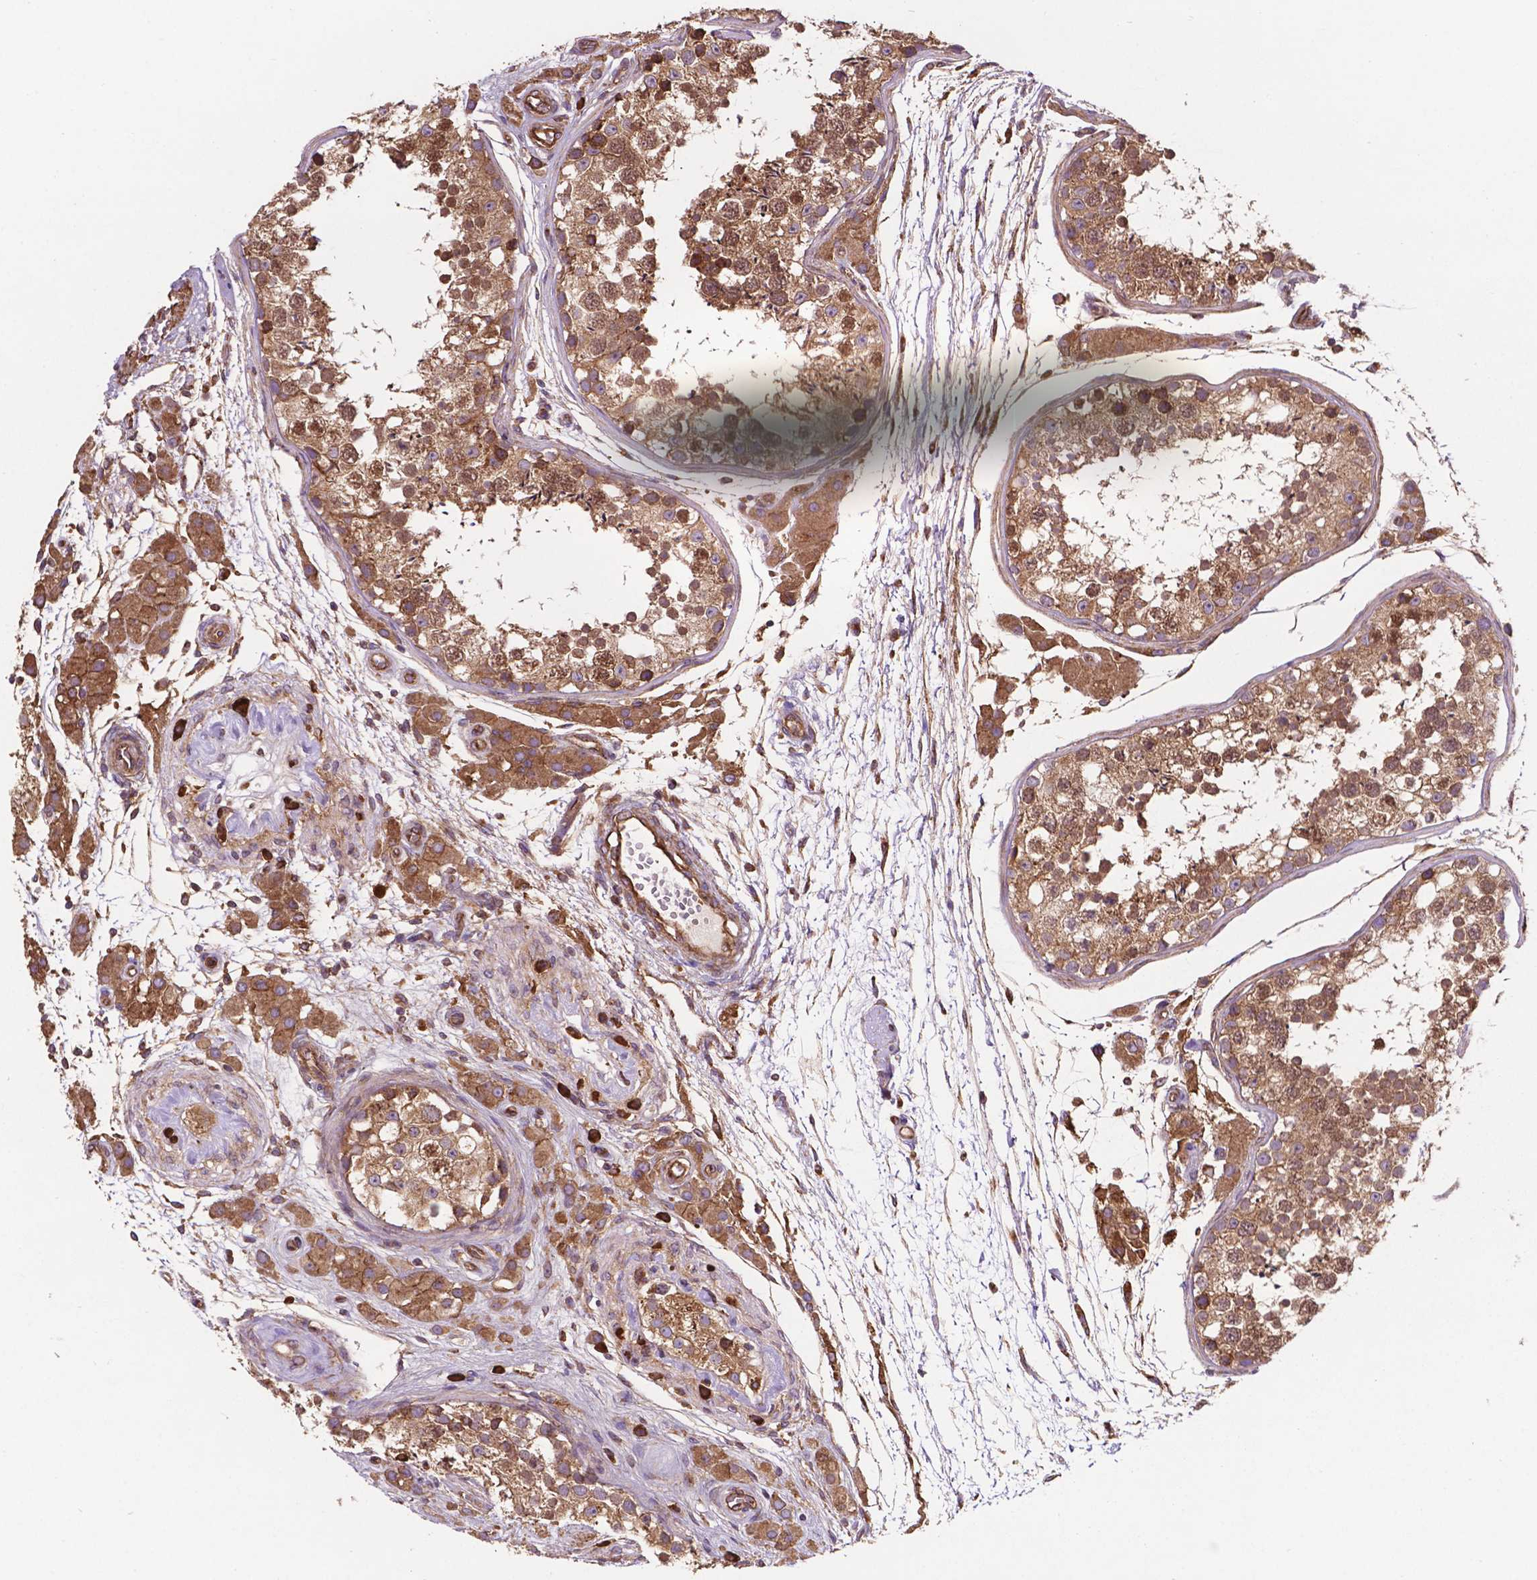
{"staining": {"intensity": "moderate", "quantity": ">75%", "location": "cytoplasmic/membranous"}, "tissue": "testis", "cell_type": "Cells in seminiferous ducts", "image_type": "normal", "snomed": [{"axis": "morphology", "description": "Normal tissue, NOS"}, {"axis": "morphology", "description": "Seminoma, NOS"}, {"axis": "topography", "description": "Testis"}], "caption": "Cells in seminiferous ducts reveal medium levels of moderate cytoplasmic/membranous expression in about >75% of cells in benign testis.", "gene": "CCDC71L", "patient": {"sex": "male", "age": 29}}